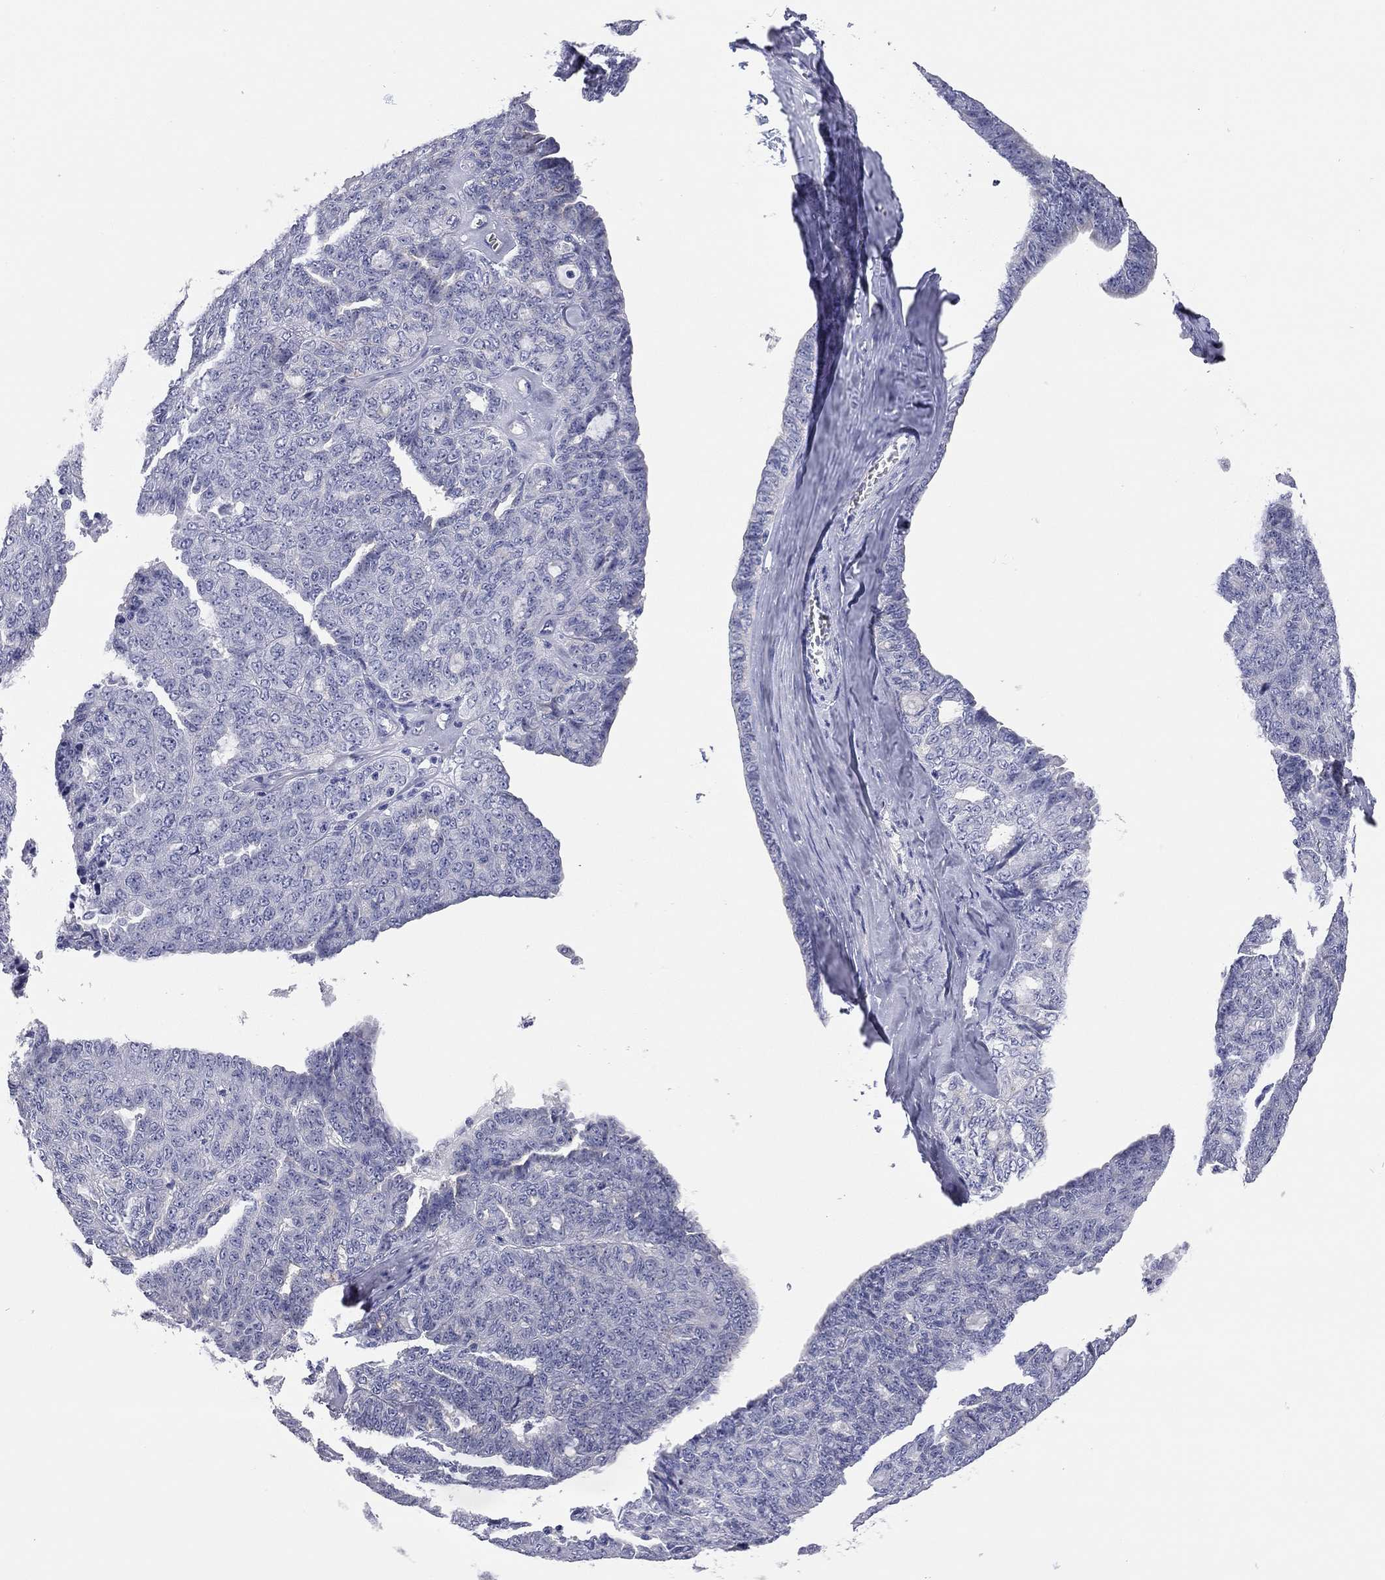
{"staining": {"intensity": "negative", "quantity": "none", "location": "none"}, "tissue": "ovarian cancer", "cell_type": "Tumor cells", "image_type": "cancer", "snomed": [{"axis": "morphology", "description": "Cystadenocarcinoma, serous, NOS"}, {"axis": "topography", "description": "Ovary"}], "caption": "This is an immunohistochemistry photomicrograph of ovarian serous cystadenocarcinoma. There is no staining in tumor cells.", "gene": "TMEM221", "patient": {"sex": "female", "age": 71}}